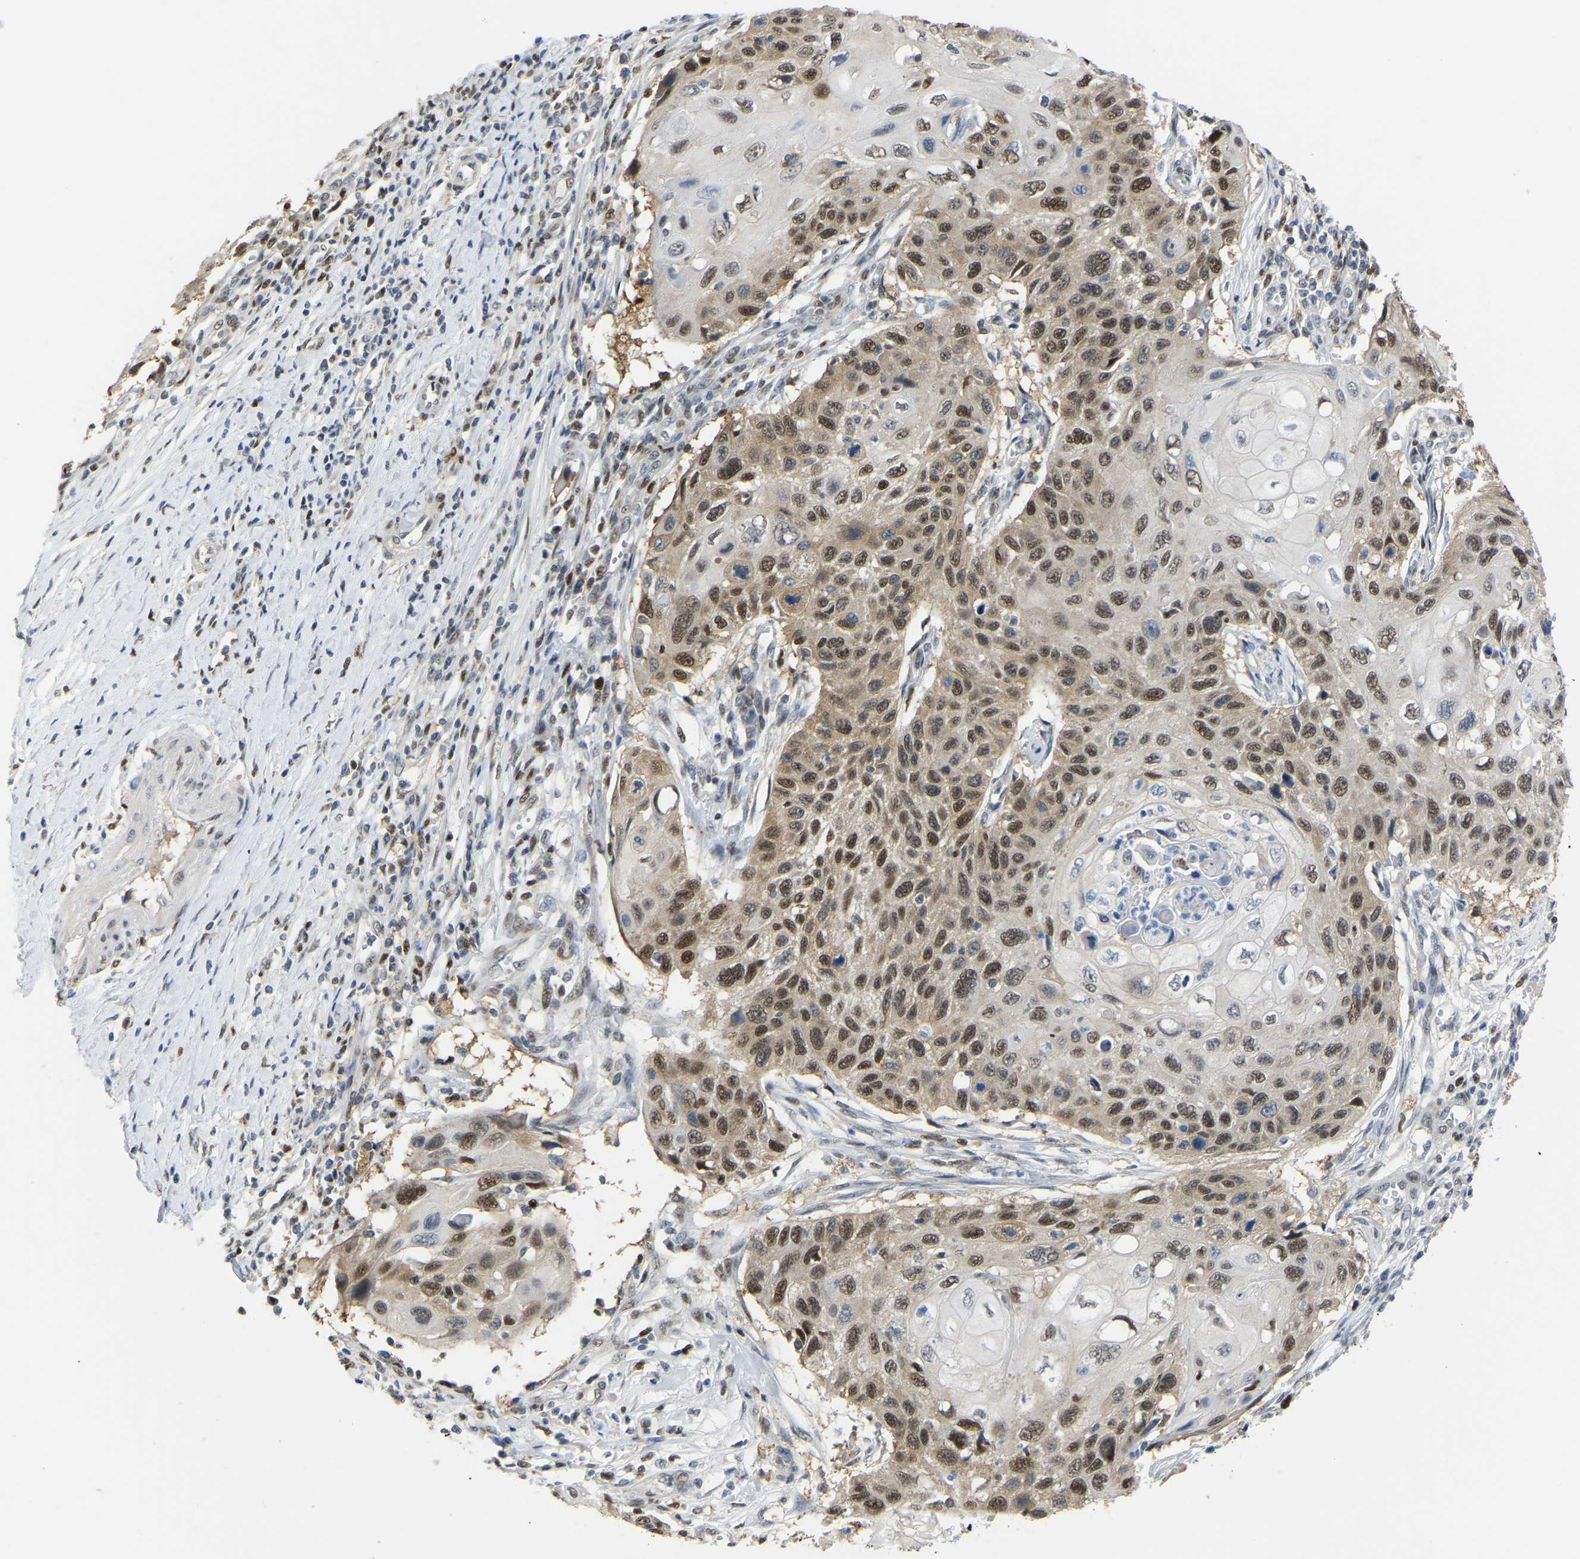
{"staining": {"intensity": "moderate", "quantity": ">75%", "location": "nuclear"}, "tissue": "cervical cancer", "cell_type": "Tumor cells", "image_type": "cancer", "snomed": [{"axis": "morphology", "description": "Squamous cell carcinoma, NOS"}, {"axis": "topography", "description": "Cervix"}], "caption": "Cervical cancer (squamous cell carcinoma) was stained to show a protein in brown. There is medium levels of moderate nuclear staining in about >75% of tumor cells.", "gene": "KLRG2", "patient": {"sex": "female", "age": 70}}